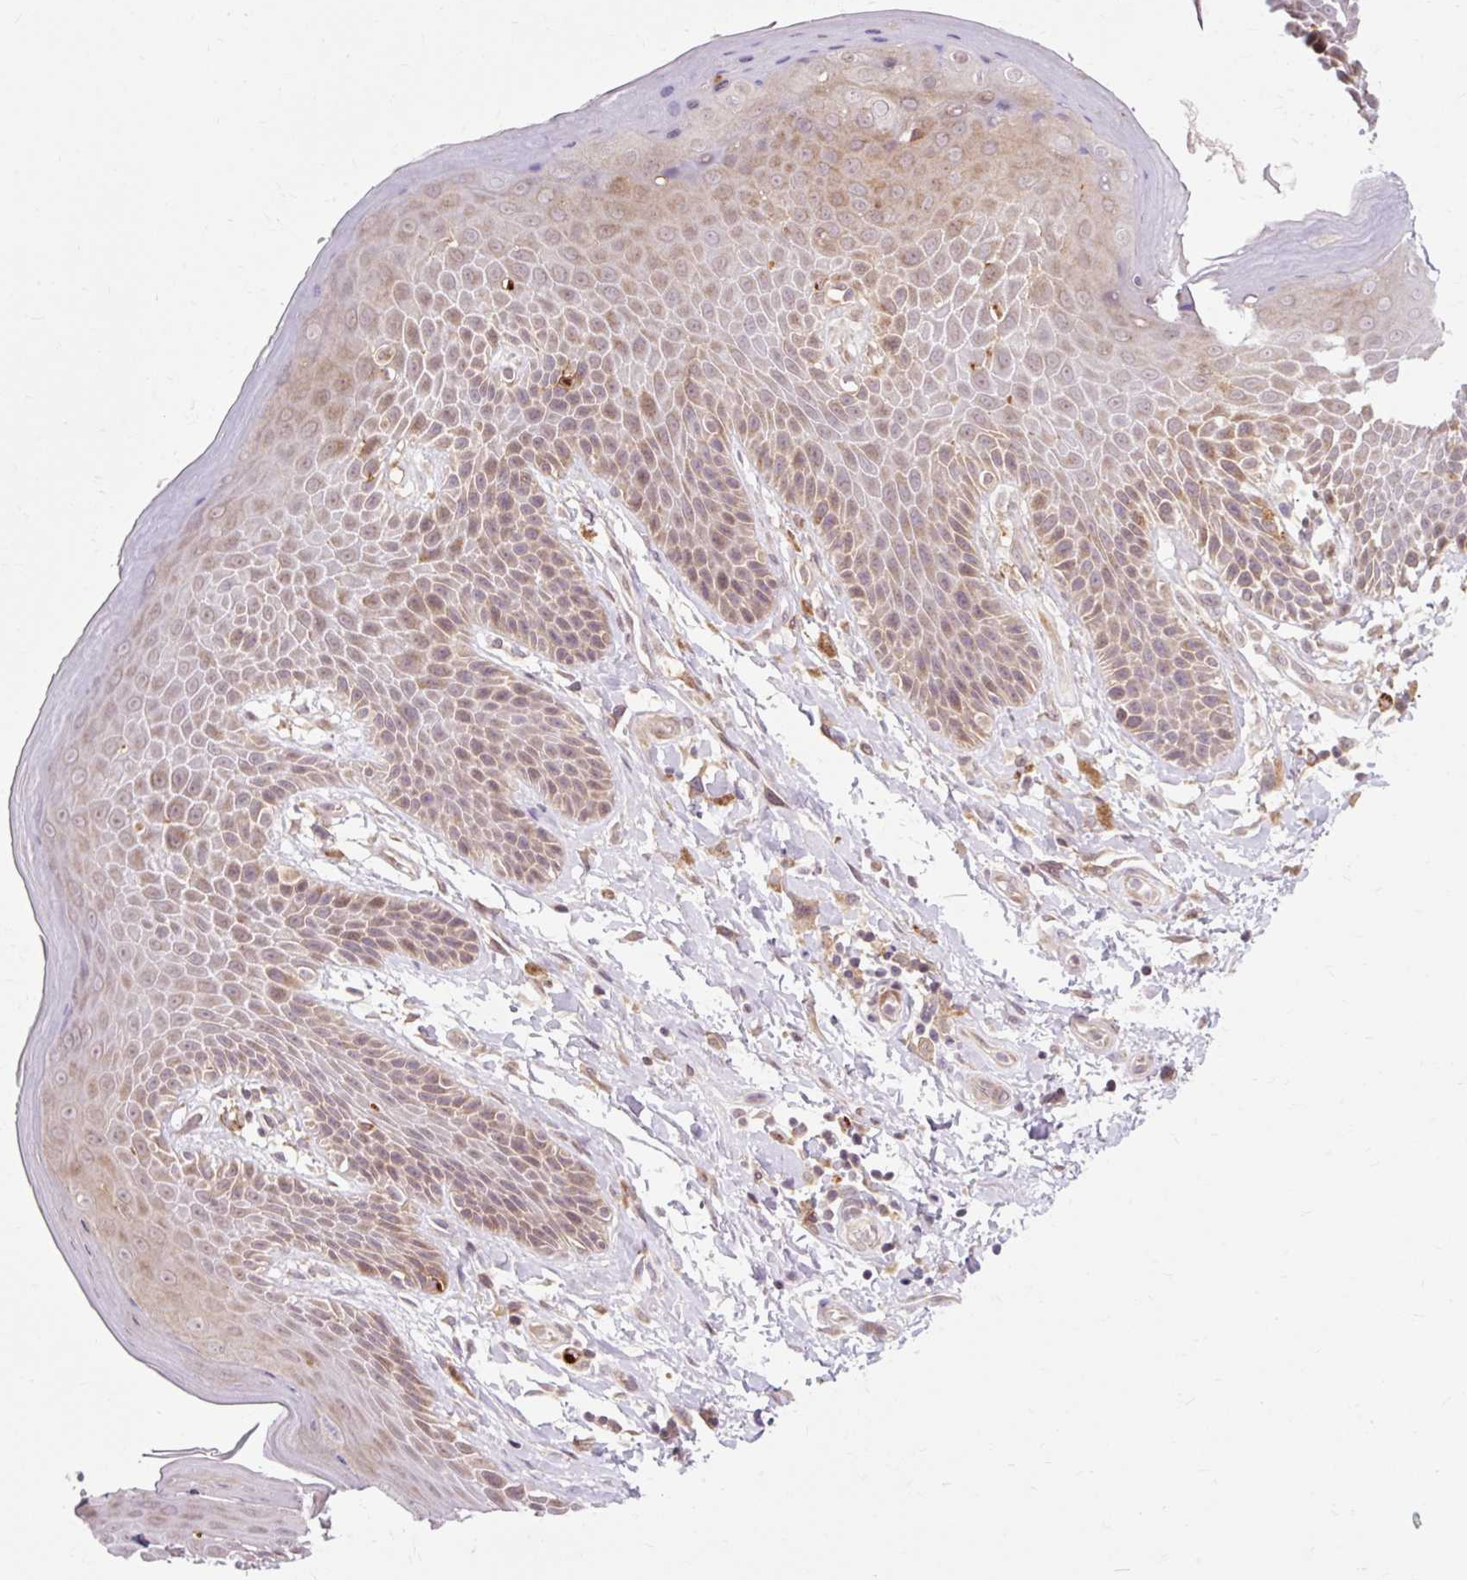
{"staining": {"intensity": "moderate", "quantity": "25%-75%", "location": "cytoplasmic/membranous"}, "tissue": "skin", "cell_type": "Epidermal cells", "image_type": "normal", "snomed": [{"axis": "morphology", "description": "Normal tissue, NOS"}, {"axis": "topography", "description": "Peripheral nerve tissue"}], "caption": "Immunohistochemical staining of unremarkable skin shows moderate cytoplasmic/membranous protein positivity in approximately 25%-75% of epidermal cells. (Brightfield microscopy of DAB IHC at high magnification).", "gene": "GEMIN2", "patient": {"sex": "male", "age": 51}}